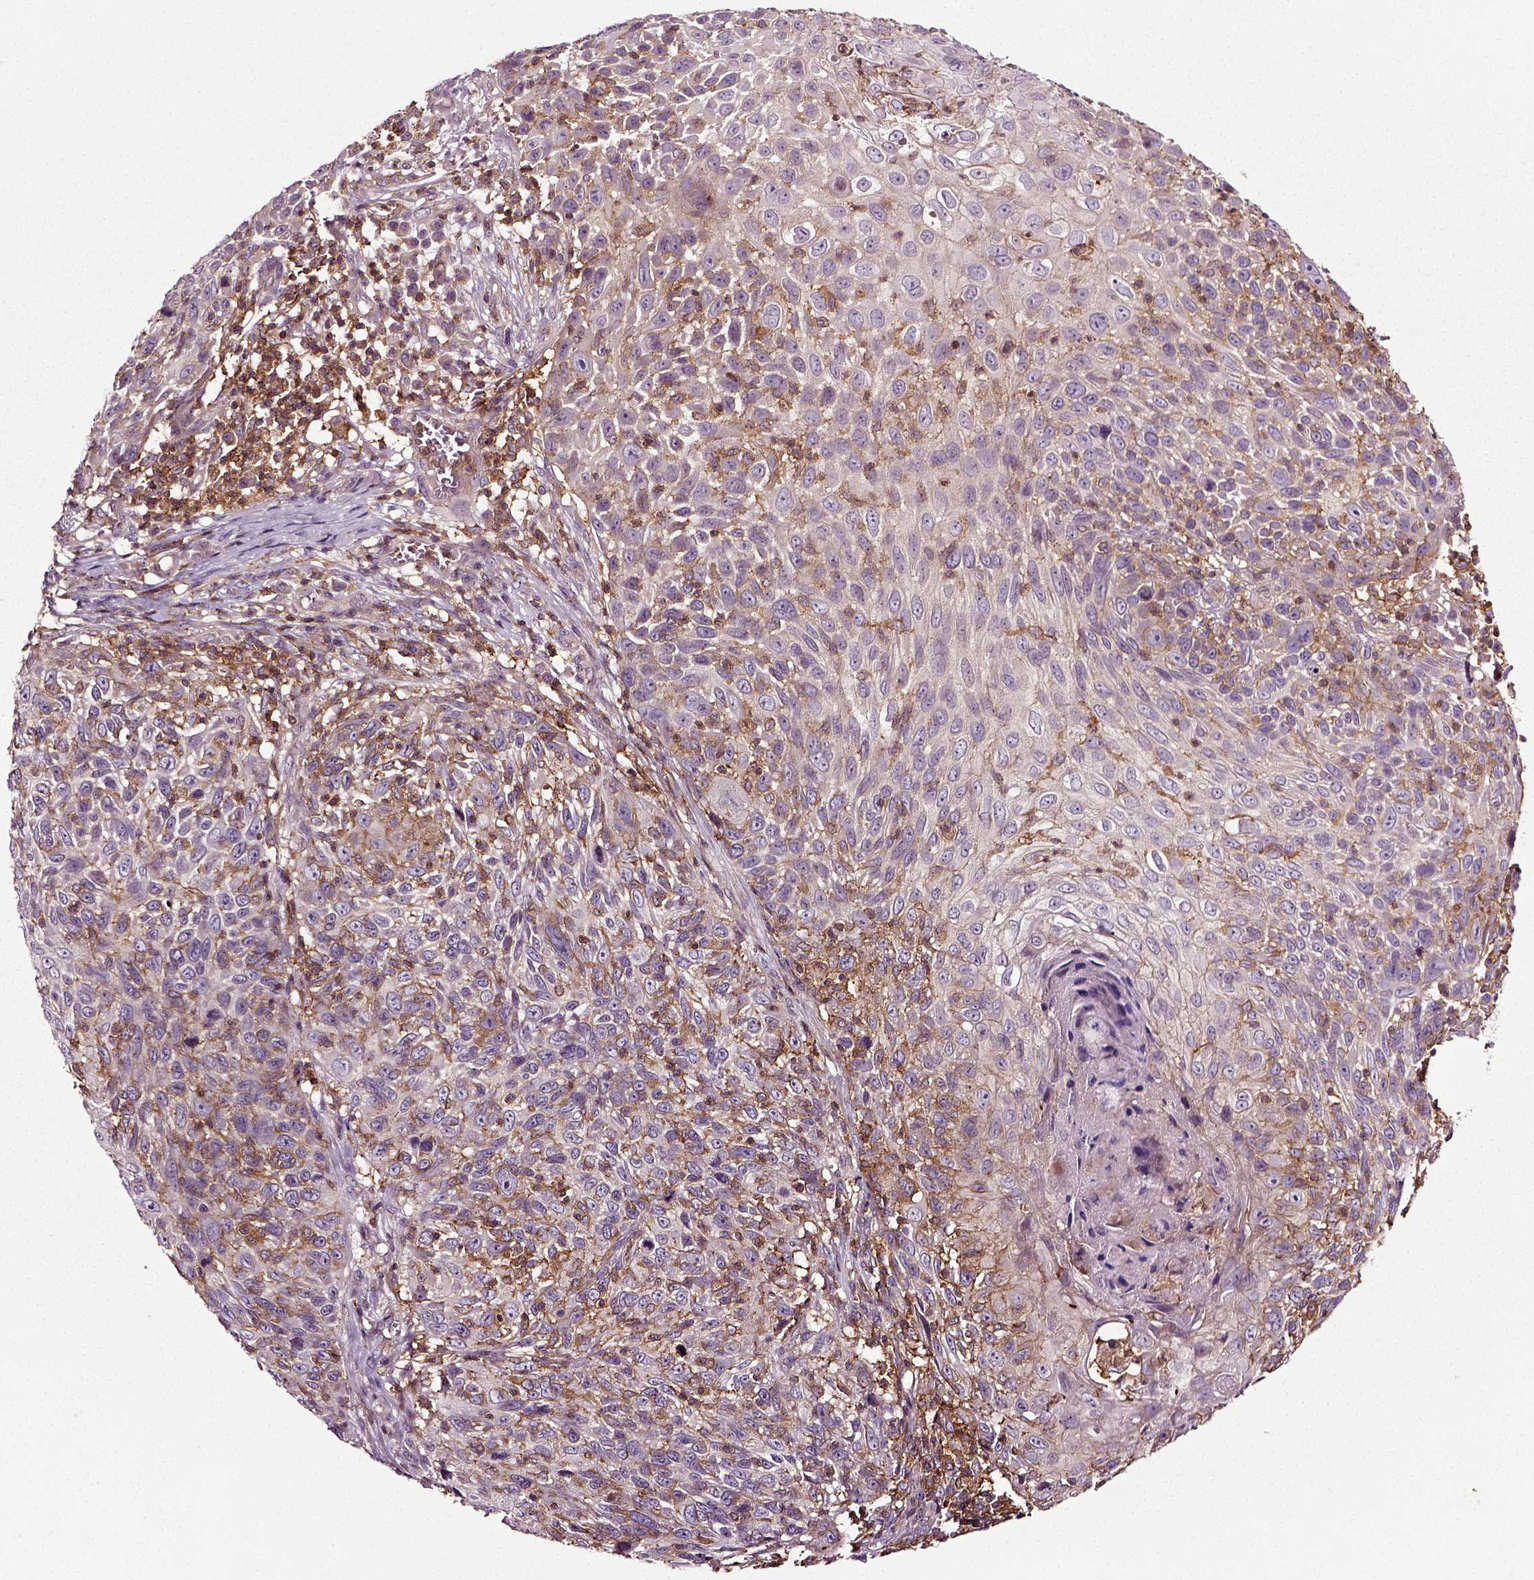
{"staining": {"intensity": "negative", "quantity": "none", "location": "none"}, "tissue": "skin cancer", "cell_type": "Tumor cells", "image_type": "cancer", "snomed": [{"axis": "morphology", "description": "Squamous cell carcinoma, NOS"}, {"axis": "topography", "description": "Skin"}], "caption": "The histopathology image displays no staining of tumor cells in squamous cell carcinoma (skin). (Brightfield microscopy of DAB (3,3'-diaminobenzidine) immunohistochemistry at high magnification).", "gene": "RHOF", "patient": {"sex": "male", "age": 92}}